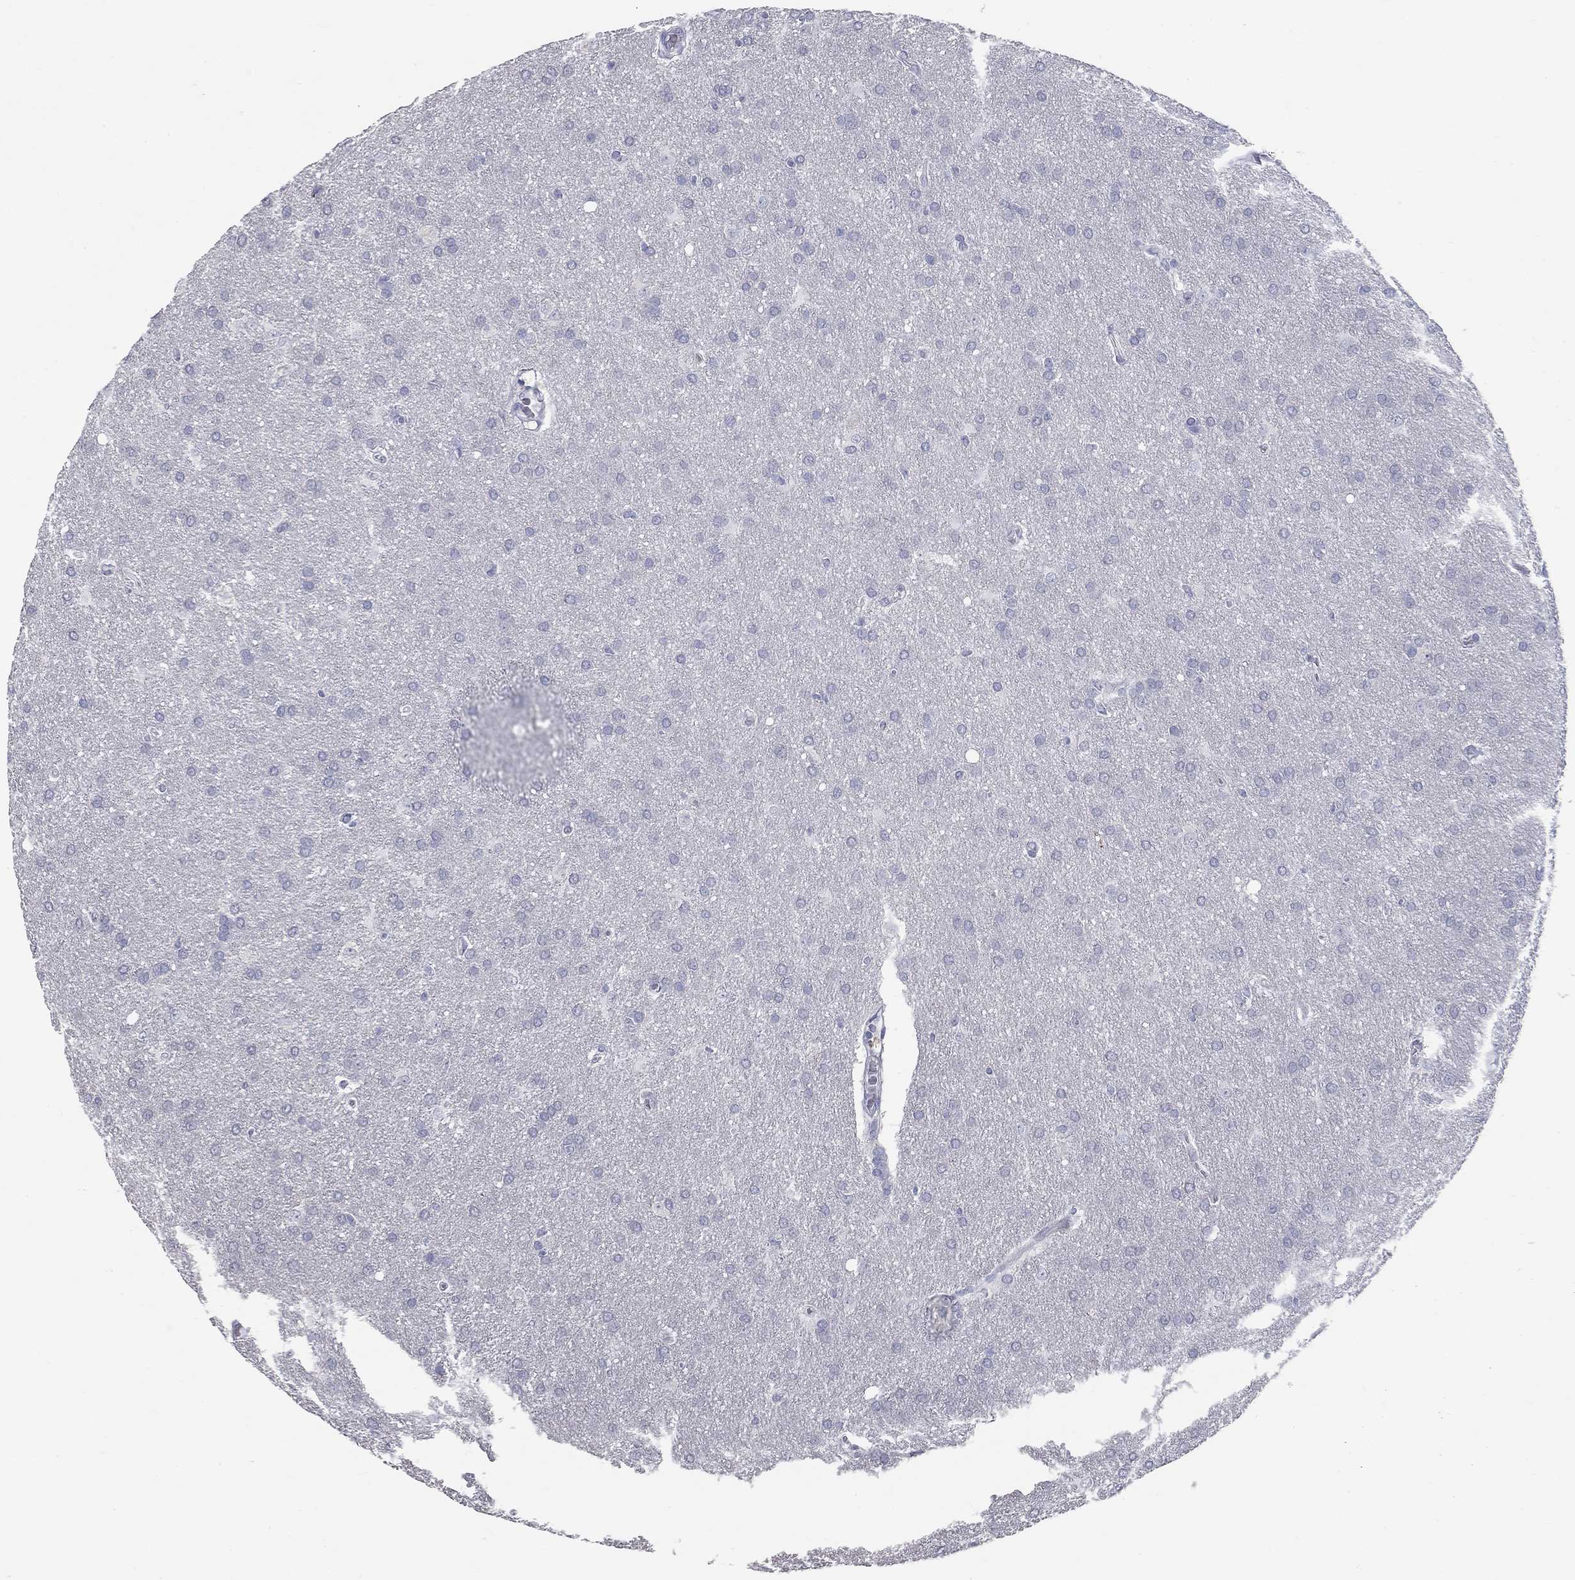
{"staining": {"intensity": "negative", "quantity": "none", "location": "none"}, "tissue": "glioma", "cell_type": "Tumor cells", "image_type": "cancer", "snomed": [{"axis": "morphology", "description": "Glioma, malignant, Low grade"}, {"axis": "topography", "description": "Brain"}], "caption": "Immunohistochemistry (IHC) histopathology image of neoplastic tissue: human malignant glioma (low-grade) stained with DAB (3,3'-diaminobenzidine) shows no significant protein positivity in tumor cells.", "gene": "TAC1", "patient": {"sex": "female", "age": 32}}